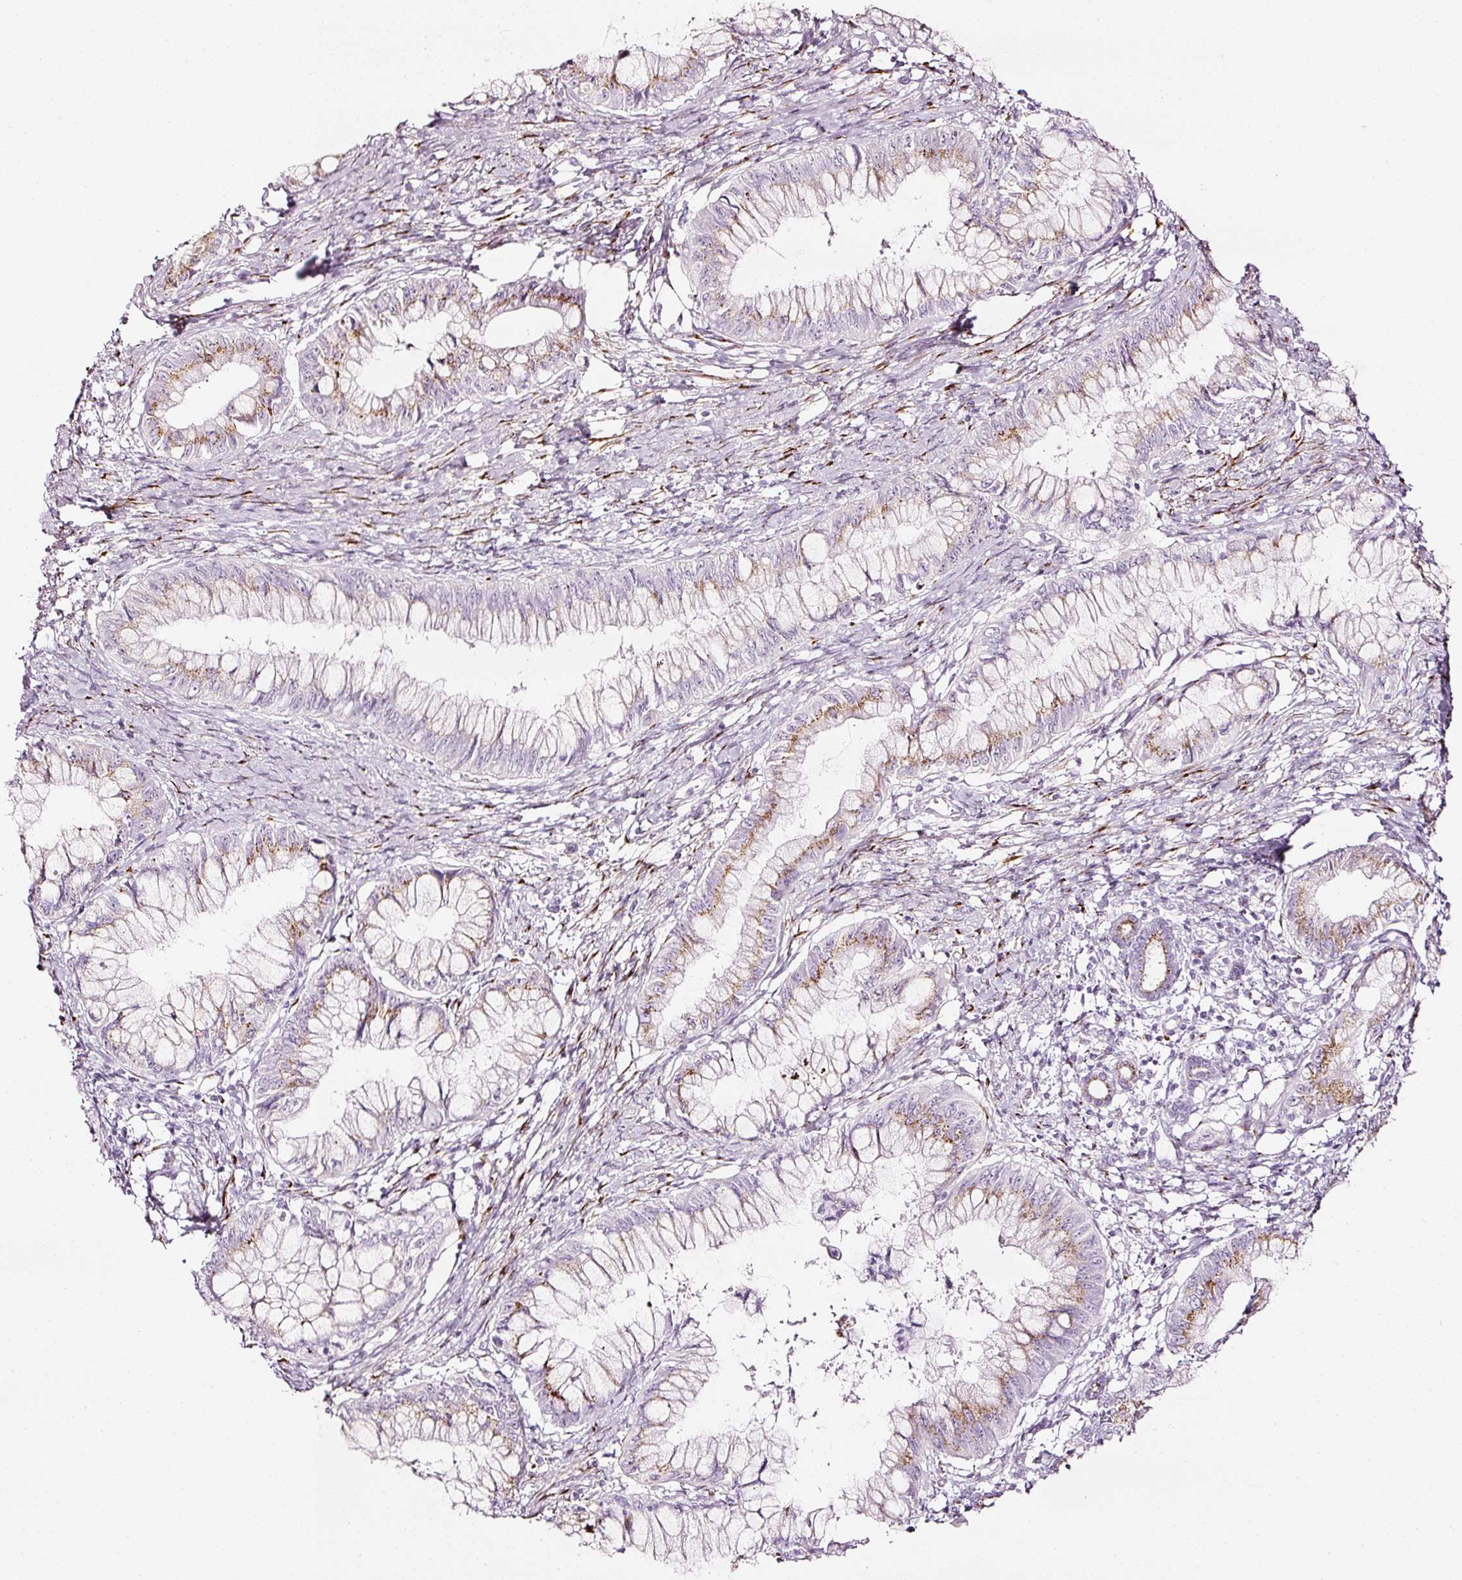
{"staining": {"intensity": "moderate", "quantity": "25%-75%", "location": "cytoplasmic/membranous"}, "tissue": "pancreatic cancer", "cell_type": "Tumor cells", "image_type": "cancer", "snomed": [{"axis": "morphology", "description": "Adenocarcinoma, NOS"}, {"axis": "topography", "description": "Pancreas"}], "caption": "A brown stain highlights moderate cytoplasmic/membranous expression of a protein in pancreatic cancer (adenocarcinoma) tumor cells.", "gene": "SDF4", "patient": {"sex": "male", "age": 48}}